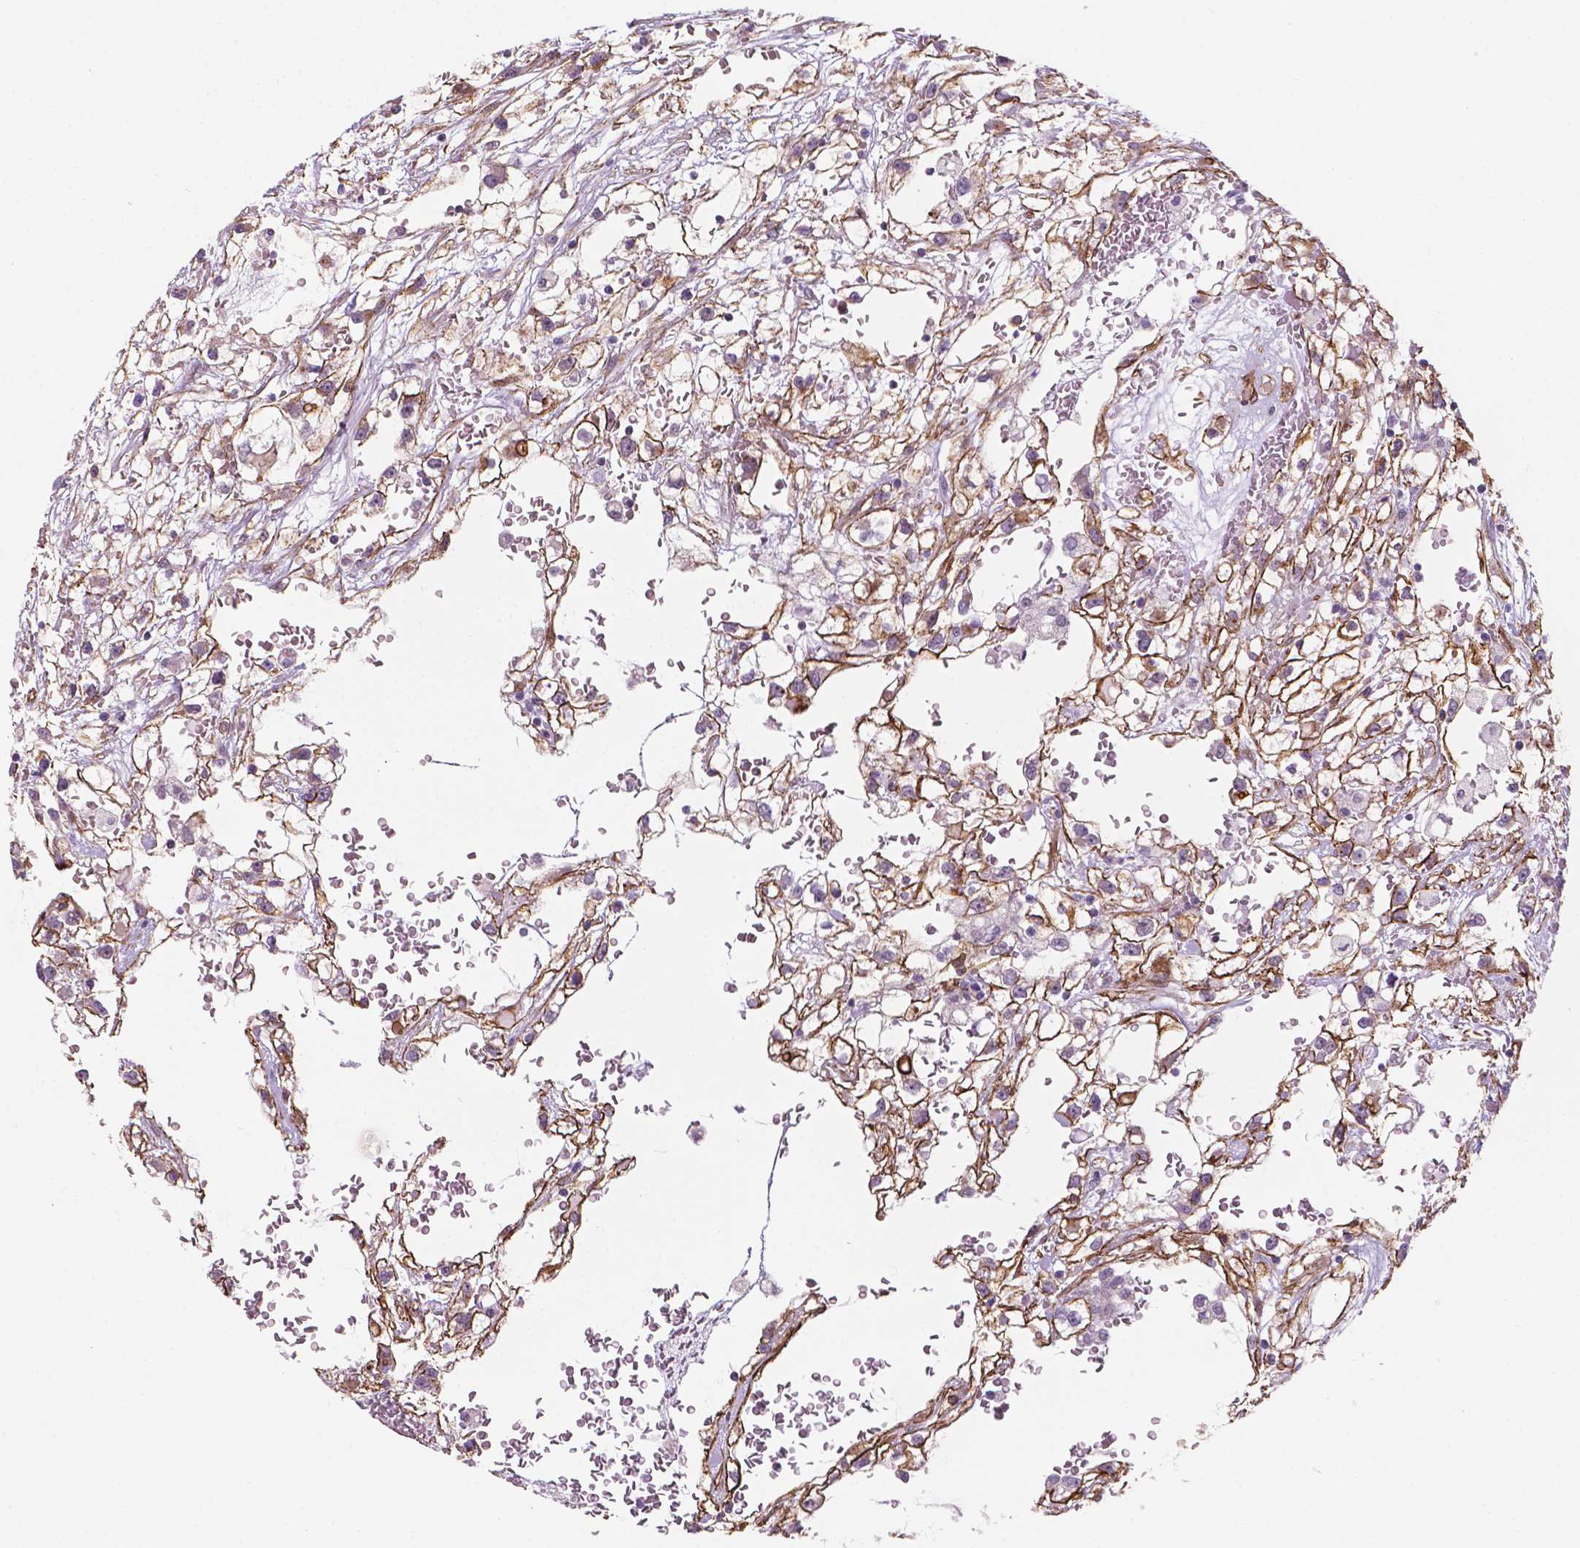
{"staining": {"intensity": "moderate", "quantity": "<25%", "location": "cytoplasmic/membranous"}, "tissue": "renal cancer", "cell_type": "Tumor cells", "image_type": "cancer", "snomed": [{"axis": "morphology", "description": "Adenocarcinoma, NOS"}, {"axis": "topography", "description": "Kidney"}], "caption": "Renal adenocarcinoma stained for a protein (brown) shows moderate cytoplasmic/membranous positive expression in approximately <25% of tumor cells.", "gene": "EGFL8", "patient": {"sex": "male", "age": 59}}